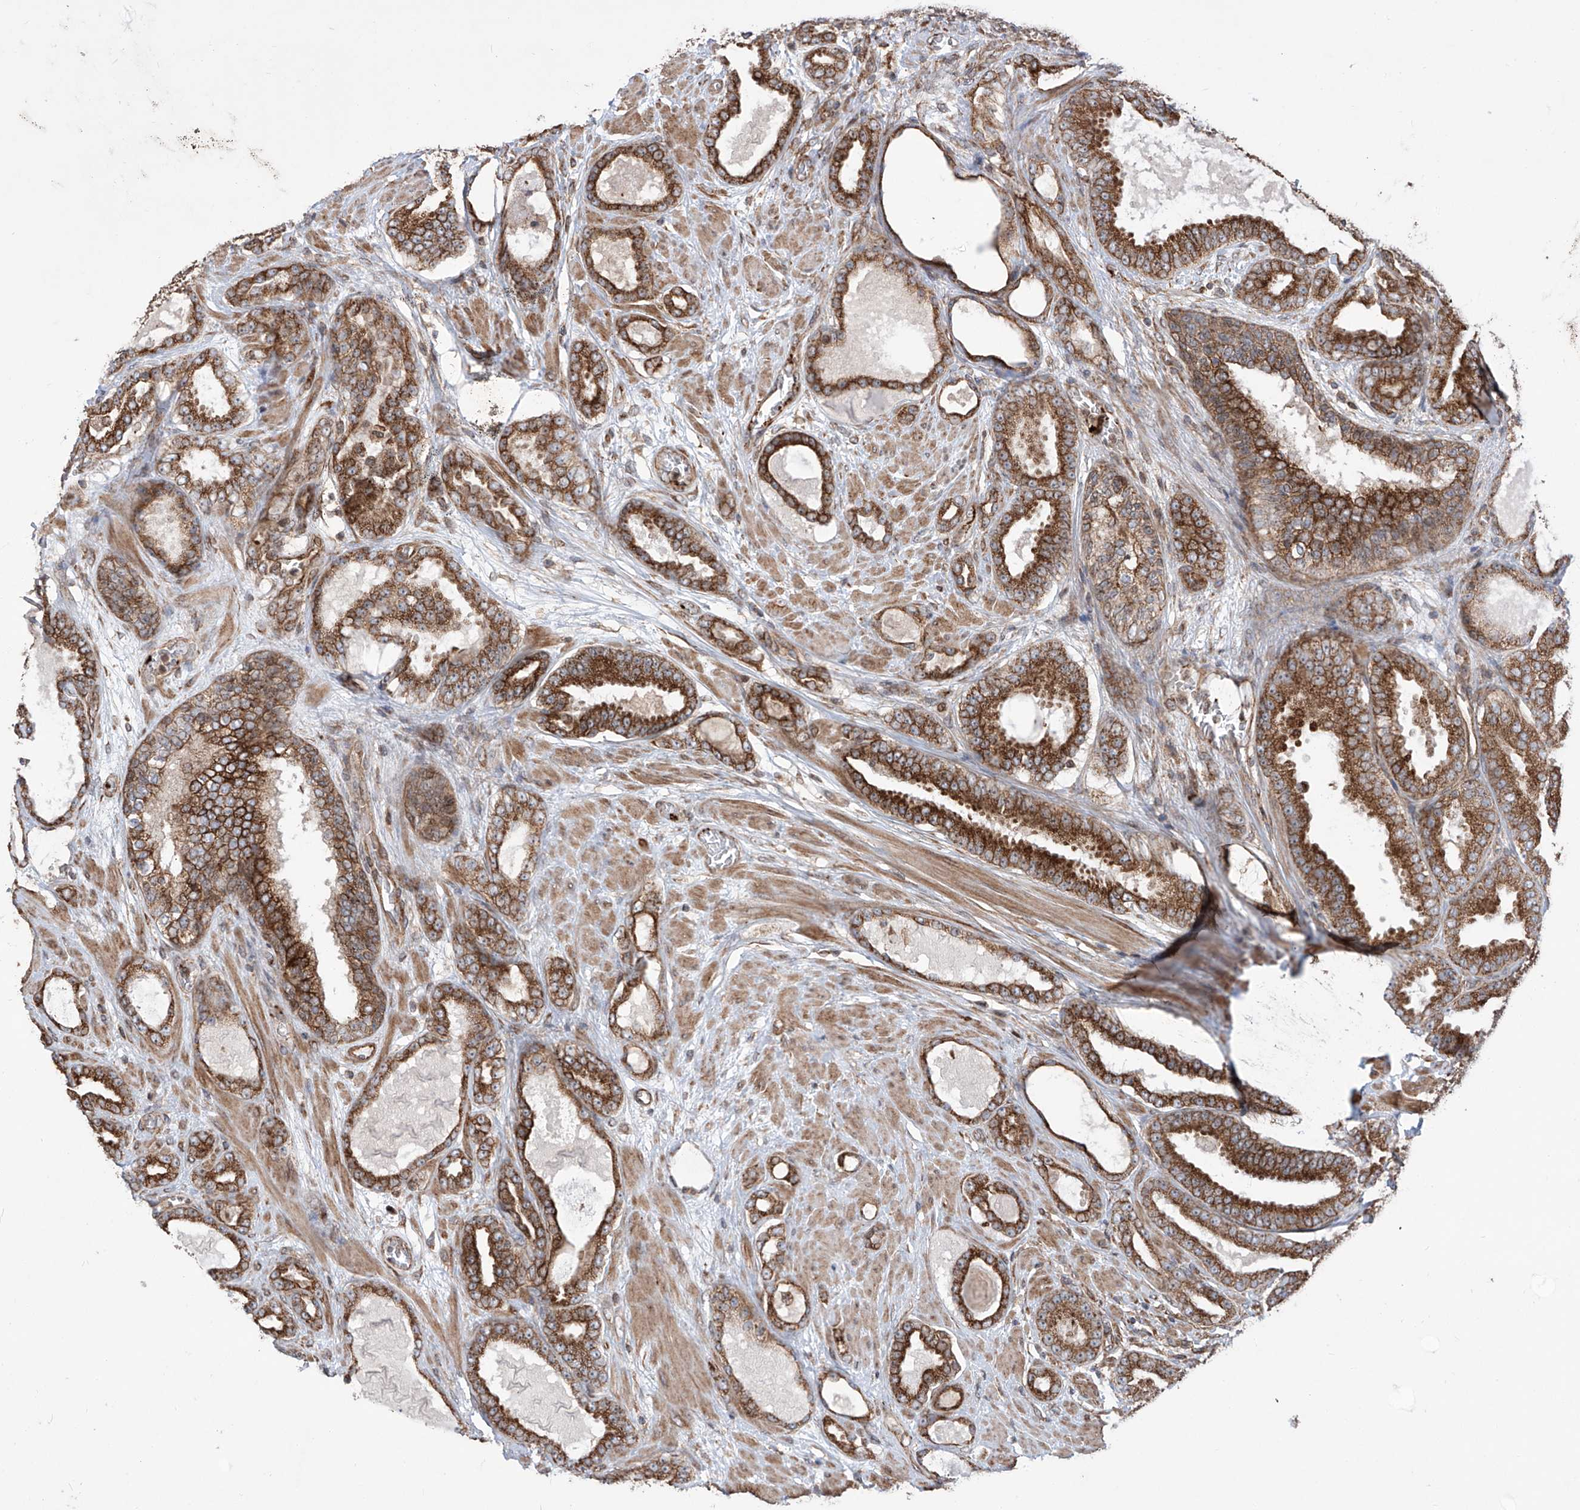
{"staining": {"intensity": "strong", "quantity": ">75%", "location": "cytoplasmic/membranous"}, "tissue": "prostate cancer", "cell_type": "Tumor cells", "image_type": "cancer", "snomed": [{"axis": "morphology", "description": "Adenocarcinoma, High grade"}, {"axis": "topography", "description": "Prostate"}], "caption": "This micrograph demonstrates prostate cancer stained with immunohistochemistry to label a protein in brown. The cytoplasmic/membranous of tumor cells show strong positivity for the protein. Nuclei are counter-stained blue.", "gene": "APAF1", "patient": {"sex": "male", "age": 60}}